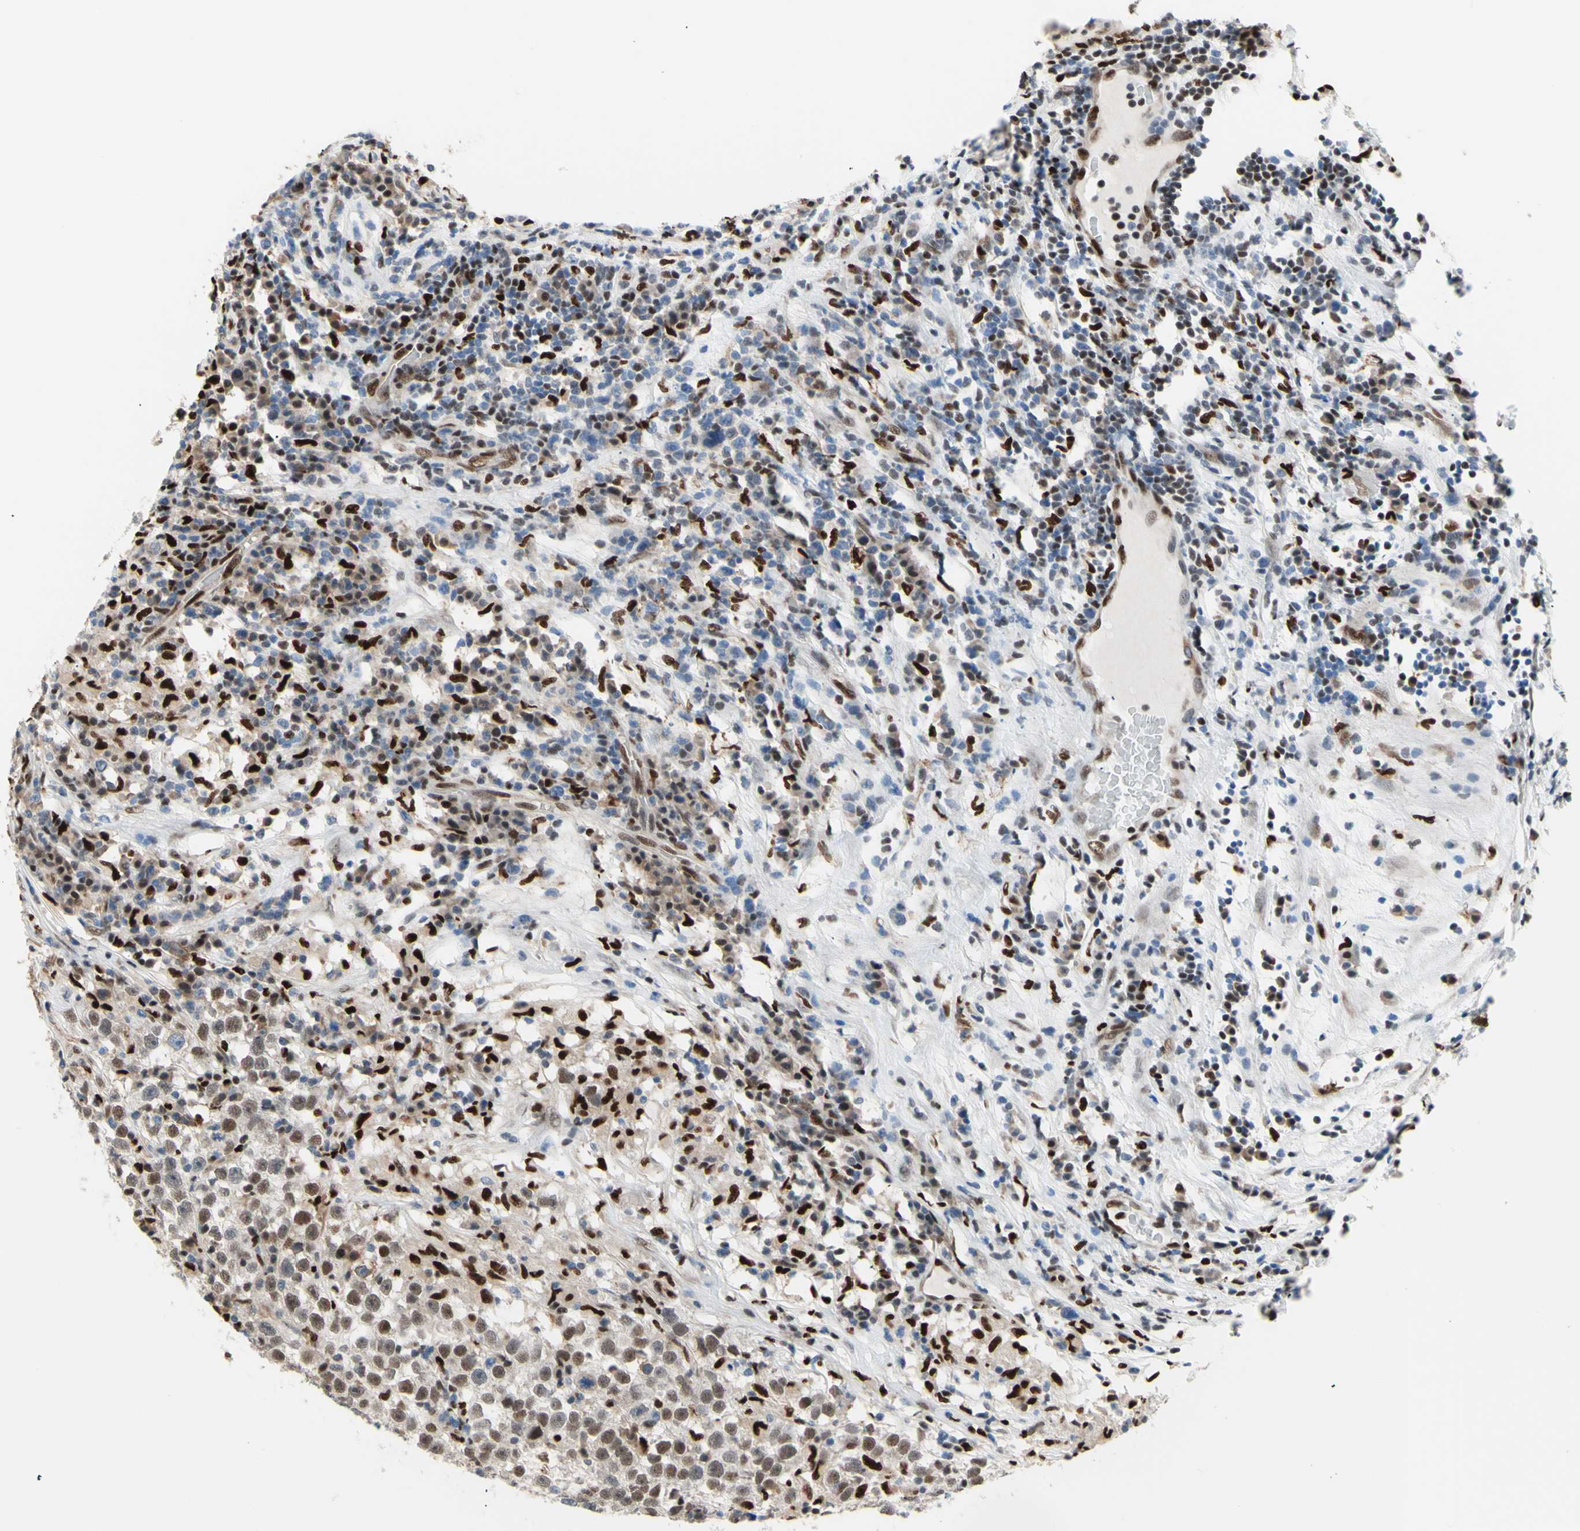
{"staining": {"intensity": "weak", "quantity": ">75%", "location": "nuclear"}, "tissue": "testis cancer", "cell_type": "Tumor cells", "image_type": "cancer", "snomed": [{"axis": "morphology", "description": "Seminoma, NOS"}, {"axis": "topography", "description": "Testis"}], "caption": "The histopathology image shows staining of testis cancer, revealing weak nuclear protein positivity (brown color) within tumor cells.", "gene": "EED", "patient": {"sex": "male", "age": 43}}